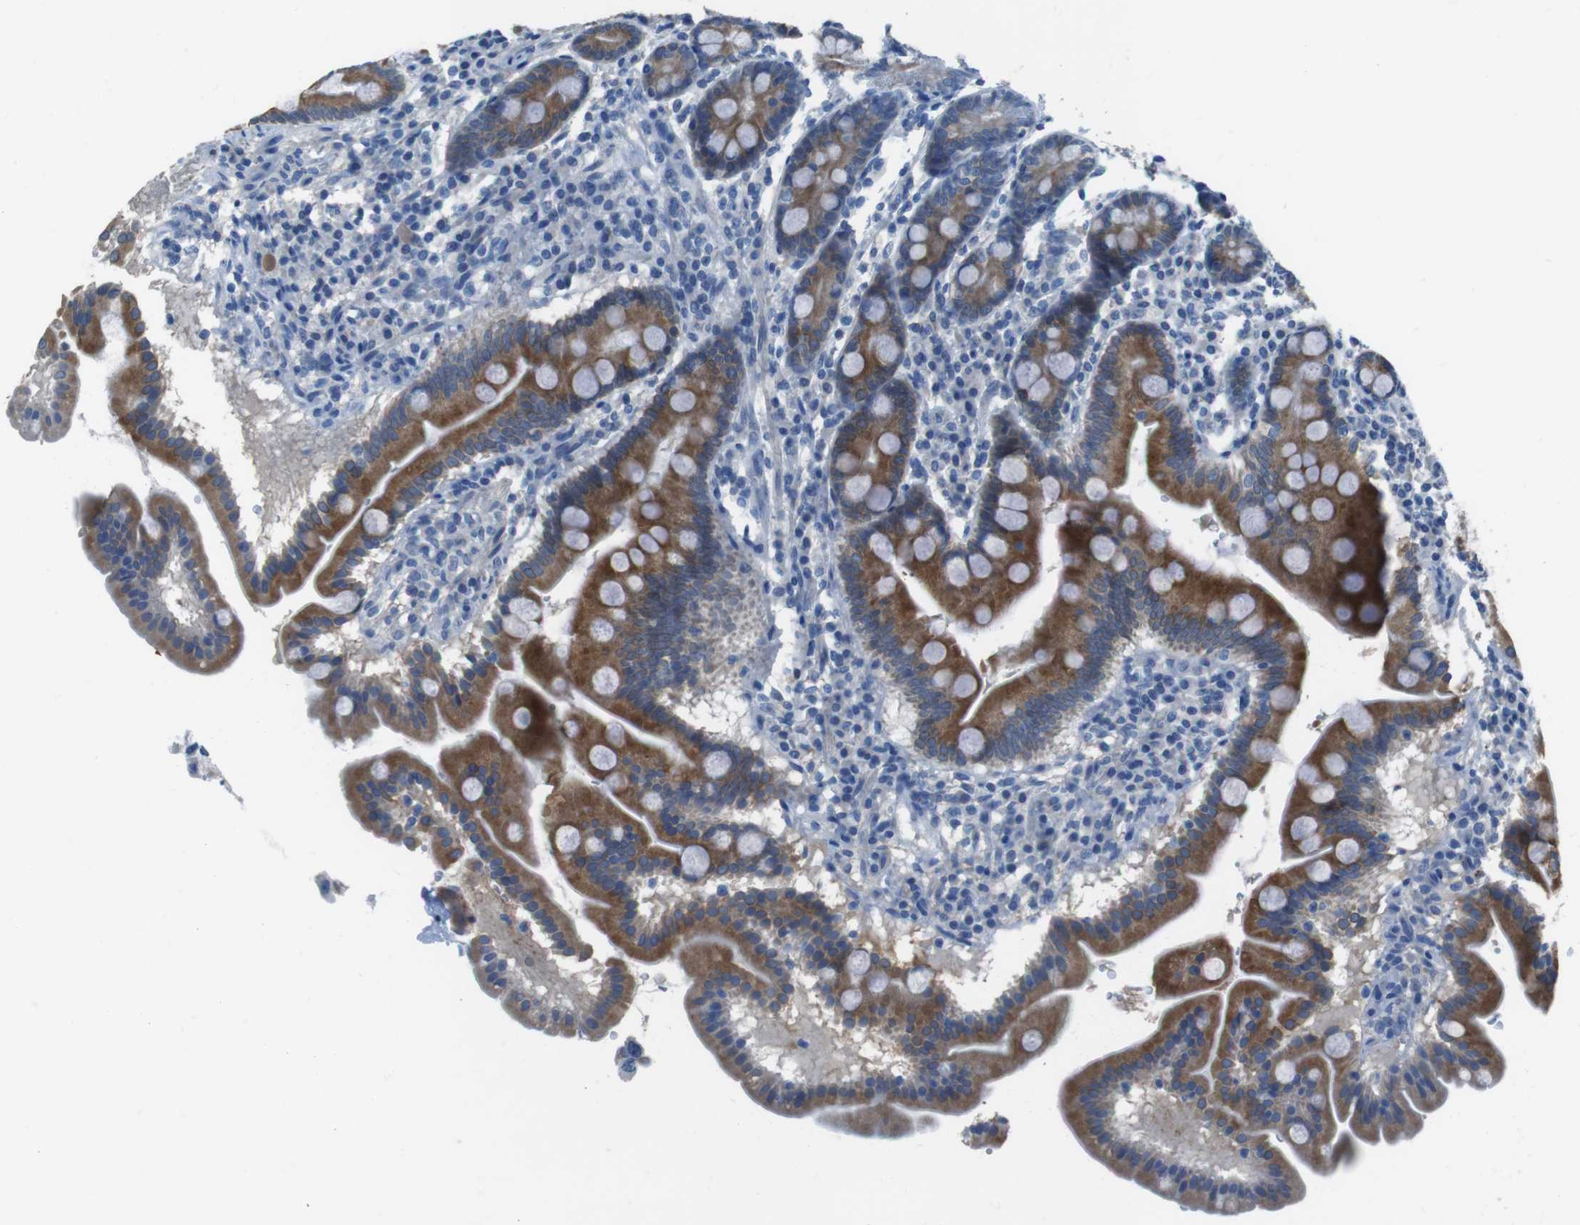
{"staining": {"intensity": "moderate", "quantity": ">75%", "location": "cytoplasmic/membranous"}, "tissue": "duodenum", "cell_type": "Glandular cells", "image_type": "normal", "snomed": [{"axis": "morphology", "description": "Normal tissue, NOS"}, {"axis": "topography", "description": "Duodenum"}], "caption": "Protein staining of normal duodenum shows moderate cytoplasmic/membranous expression in about >75% of glandular cells. The staining was performed using DAB to visualize the protein expression in brown, while the nuclei were stained in blue with hematoxylin (Magnification: 20x).", "gene": "CYP2C19", "patient": {"sex": "male", "age": 50}}